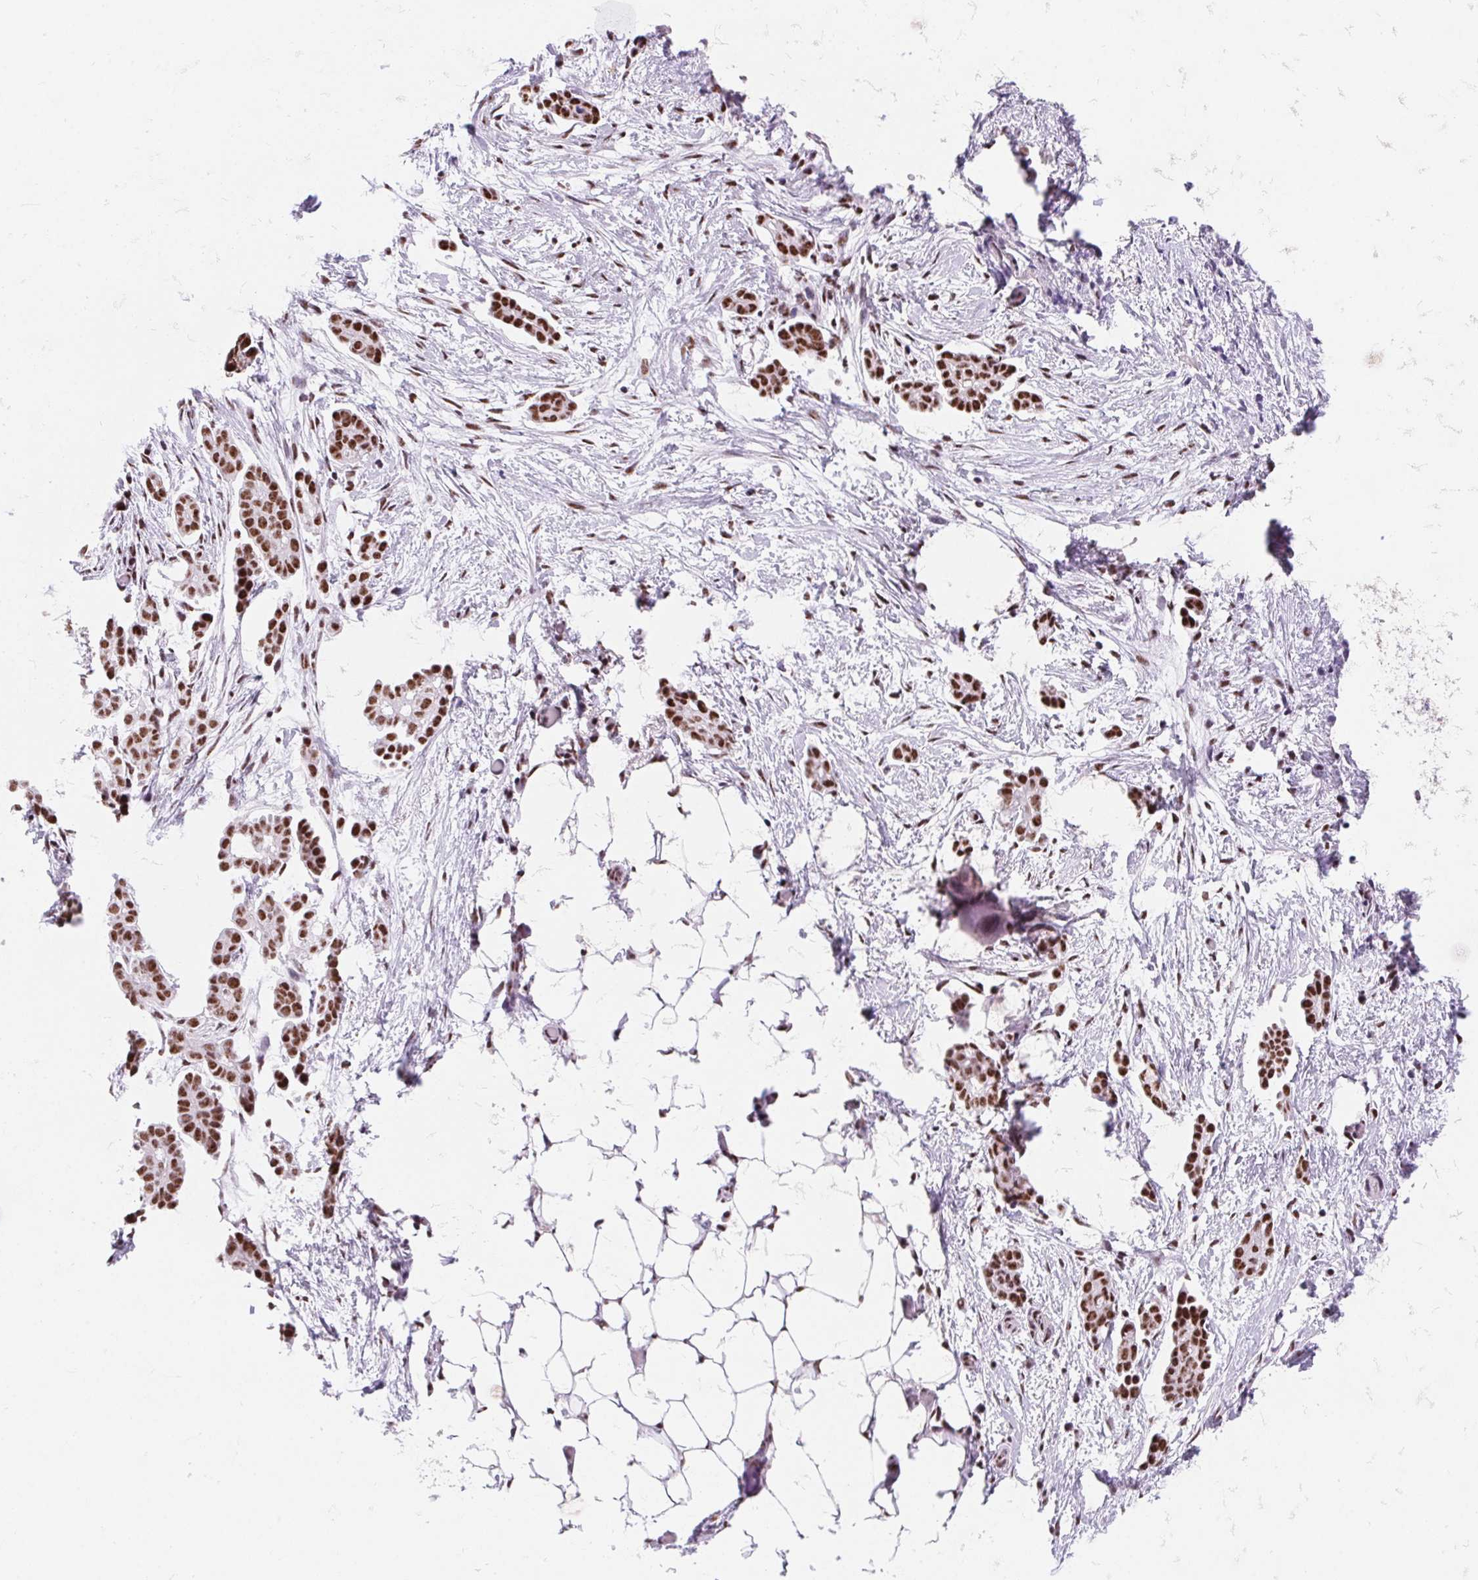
{"staining": {"intensity": "strong", "quantity": ">75%", "location": "nuclear"}, "tissue": "ovarian cancer", "cell_type": "Tumor cells", "image_type": "cancer", "snomed": [{"axis": "morphology", "description": "Cystadenocarcinoma, serous, NOS"}, {"axis": "topography", "description": "Ovary"}], "caption": "IHC histopathology image of neoplastic tissue: human ovarian cancer stained using immunohistochemistry displays high levels of strong protein expression localized specifically in the nuclear of tumor cells, appearing as a nuclear brown color.", "gene": "DPPA5", "patient": {"sex": "female", "age": 50}}